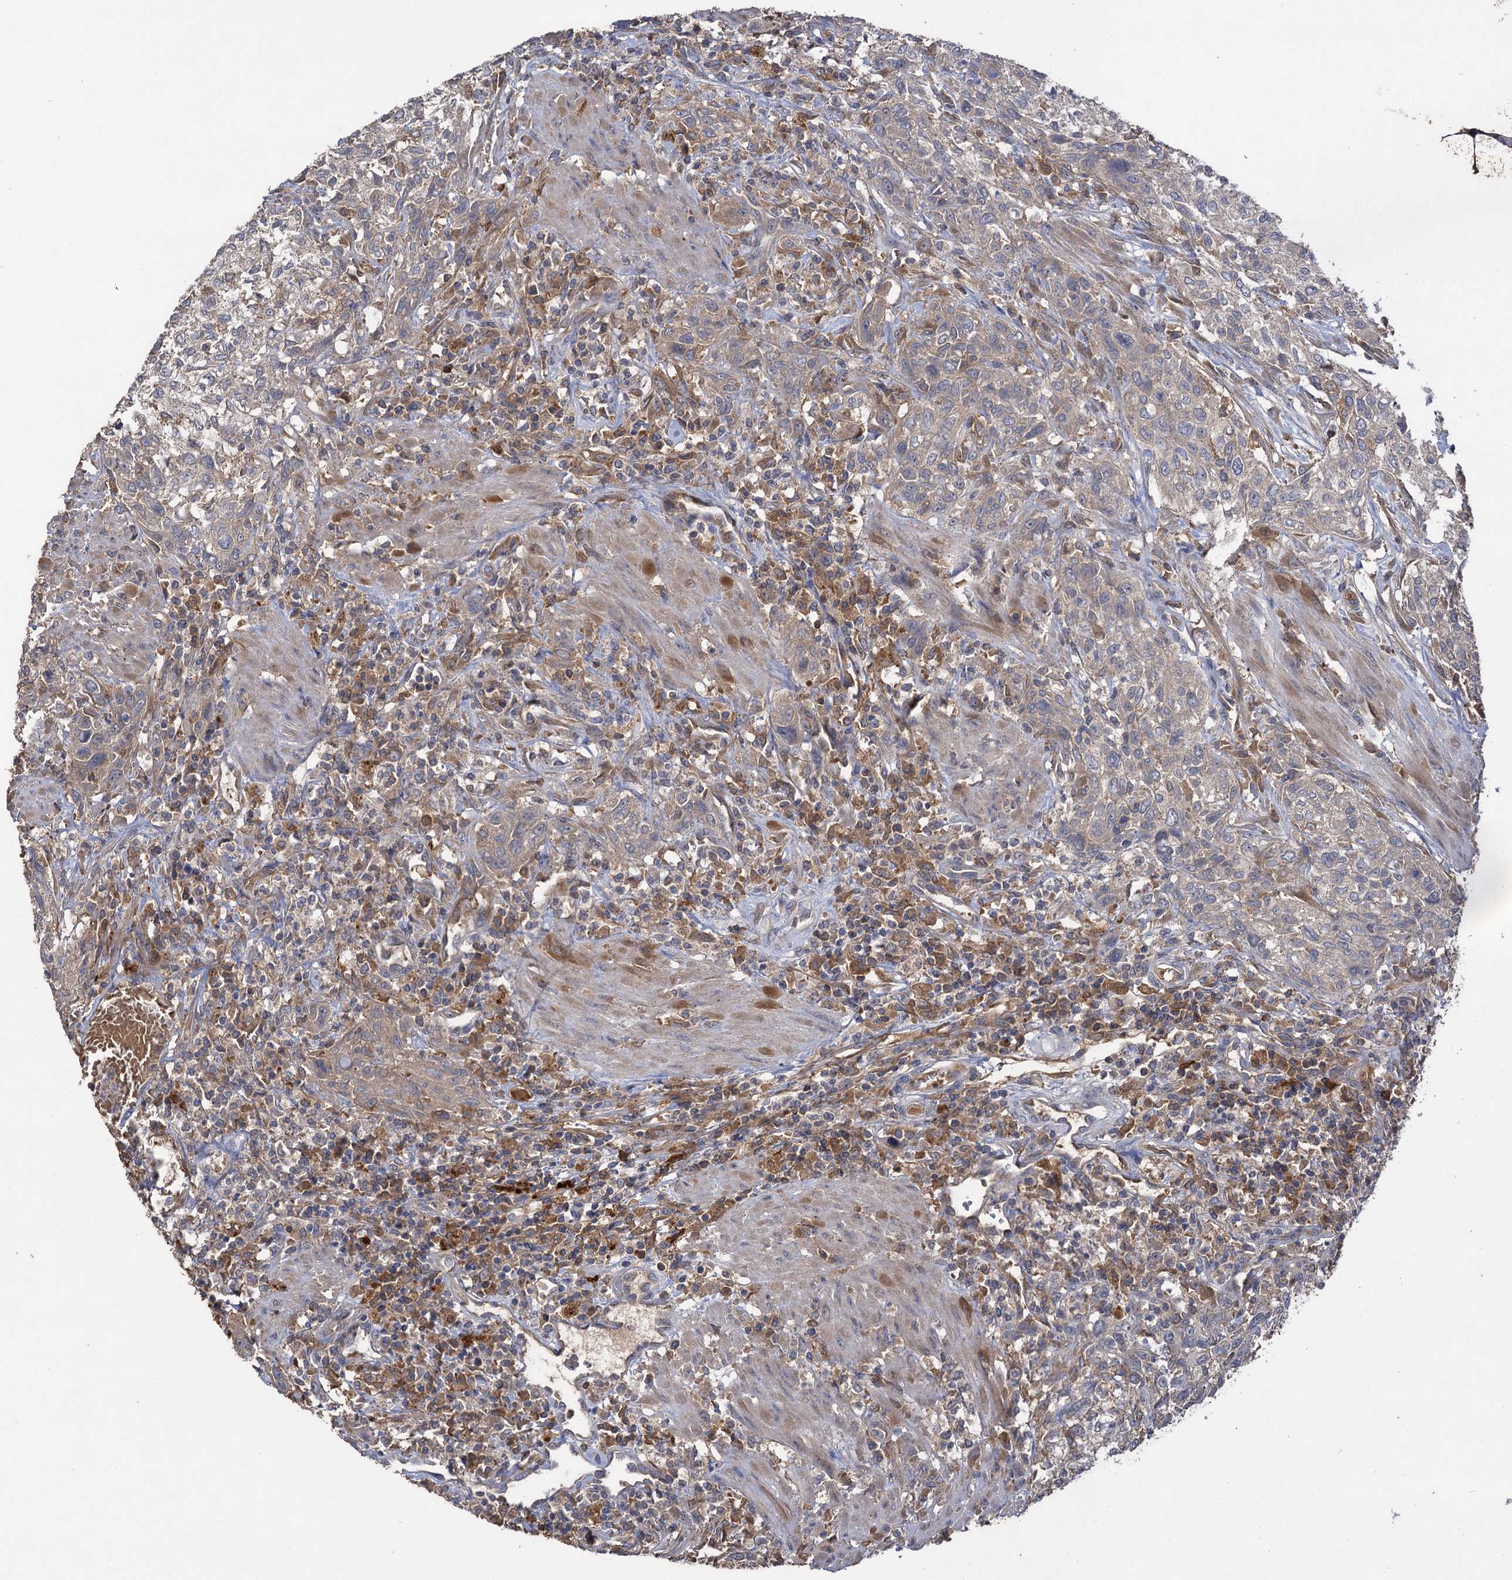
{"staining": {"intensity": "weak", "quantity": "<25%", "location": "cytoplasmic/membranous"}, "tissue": "urothelial cancer", "cell_type": "Tumor cells", "image_type": "cancer", "snomed": [{"axis": "morphology", "description": "Normal tissue, NOS"}, {"axis": "morphology", "description": "Urothelial carcinoma, NOS"}, {"axis": "topography", "description": "Urinary bladder"}, {"axis": "topography", "description": "Peripheral nerve tissue"}], "caption": "Immunohistochemistry (IHC) of transitional cell carcinoma reveals no expression in tumor cells. (DAB (3,3'-diaminobenzidine) immunohistochemistry (IHC) with hematoxylin counter stain).", "gene": "USP50", "patient": {"sex": "male", "age": 35}}